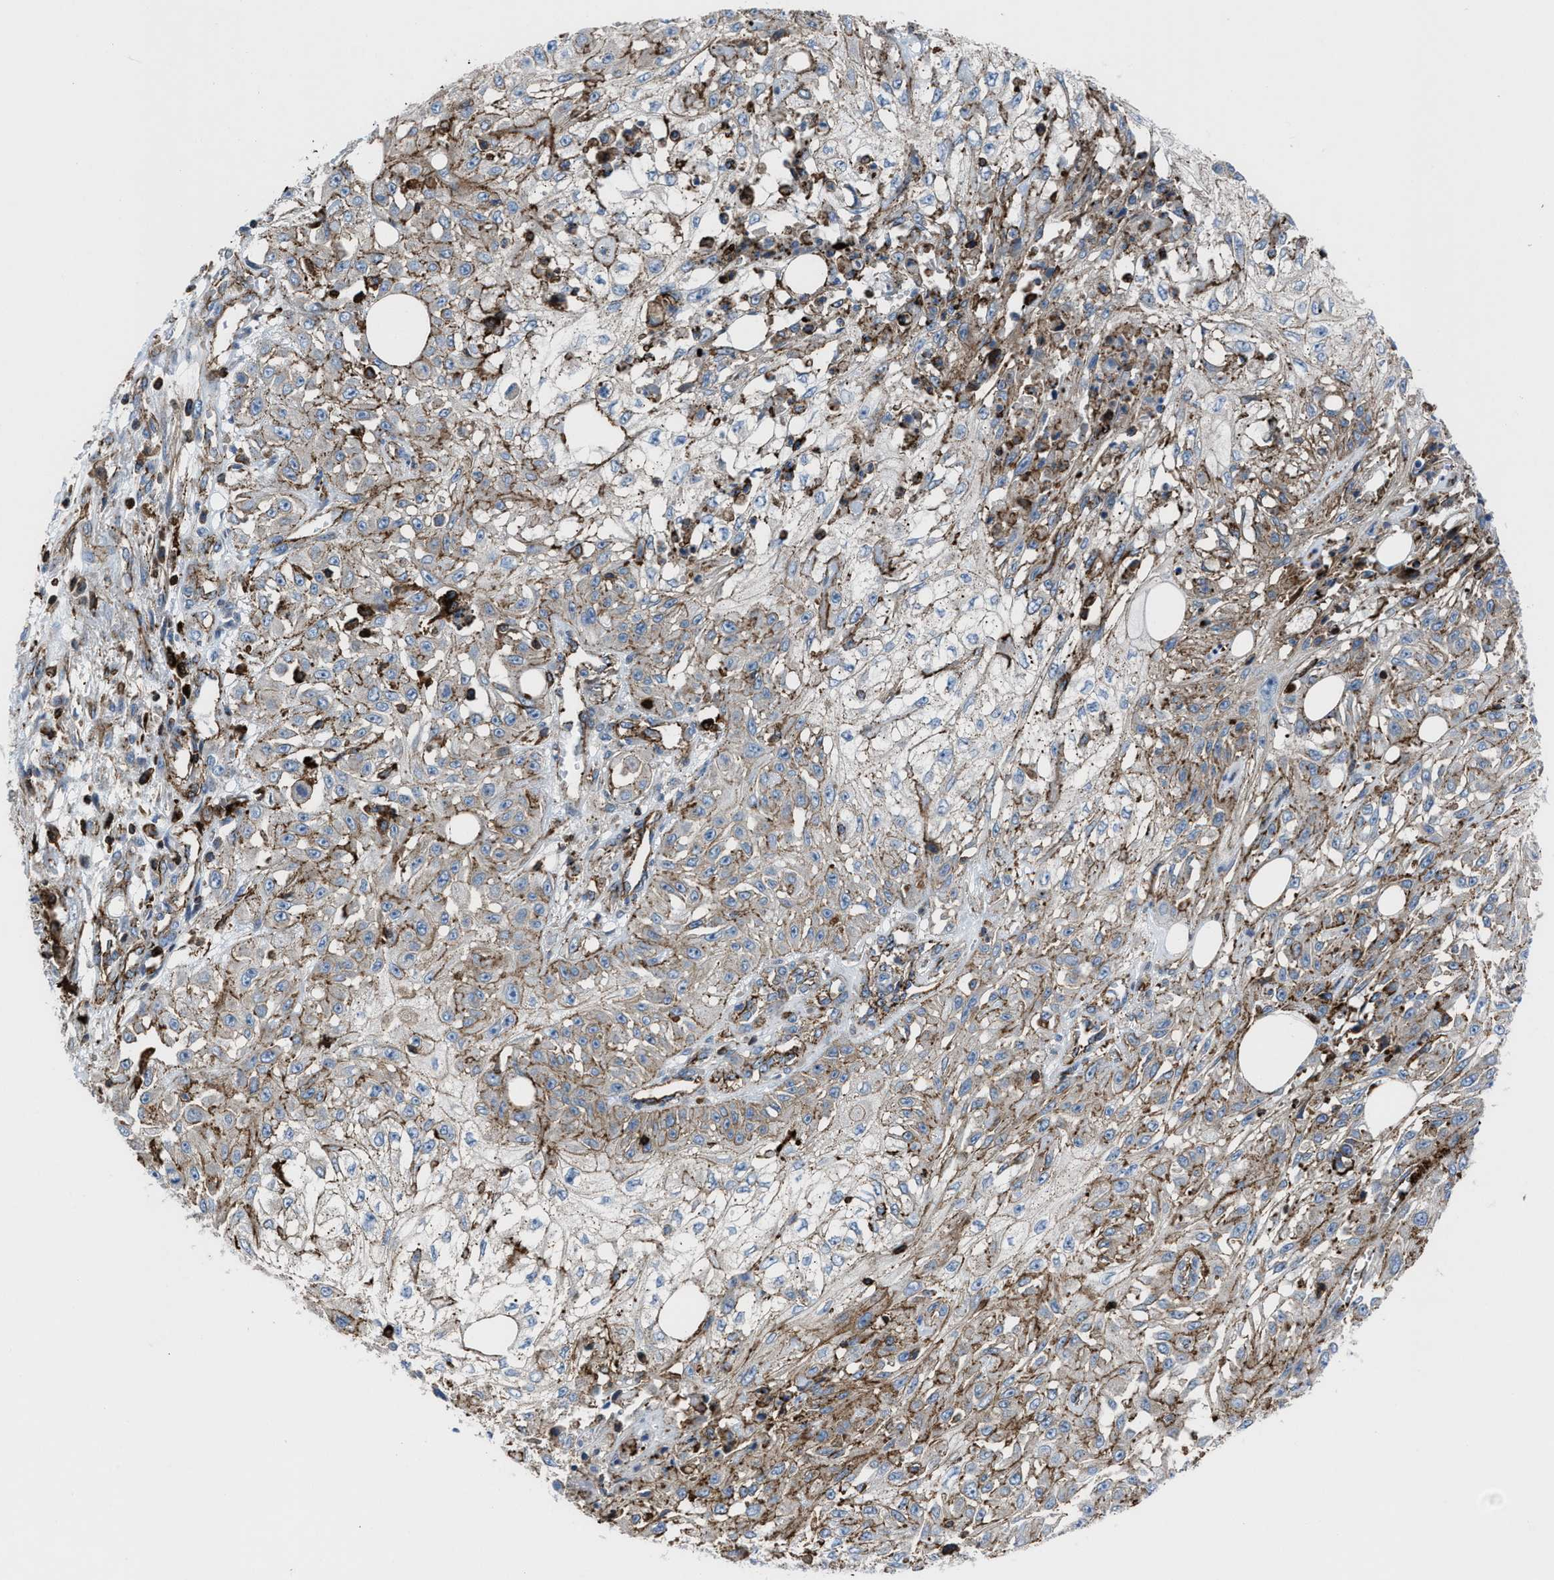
{"staining": {"intensity": "weak", "quantity": "<25%", "location": "cytoplasmic/membranous"}, "tissue": "skin cancer", "cell_type": "Tumor cells", "image_type": "cancer", "snomed": [{"axis": "morphology", "description": "Squamous cell carcinoma, NOS"}, {"axis": "morphology", "description": "Squamous cell carcinoma, metastatic, NOS"}, {"axis": "topography", "description": "Skin"}, {"axis": "topography", "description": "Lymph node"}], "caption": "An immunohistochemistry micrograph of squamous cell carcinoma (skin) is shown. There is no staining in tumor cells of squamous cell carcinoma (skin).", "gene": "AGPAT2", "patient": {"sex": "male", "age": 75}}